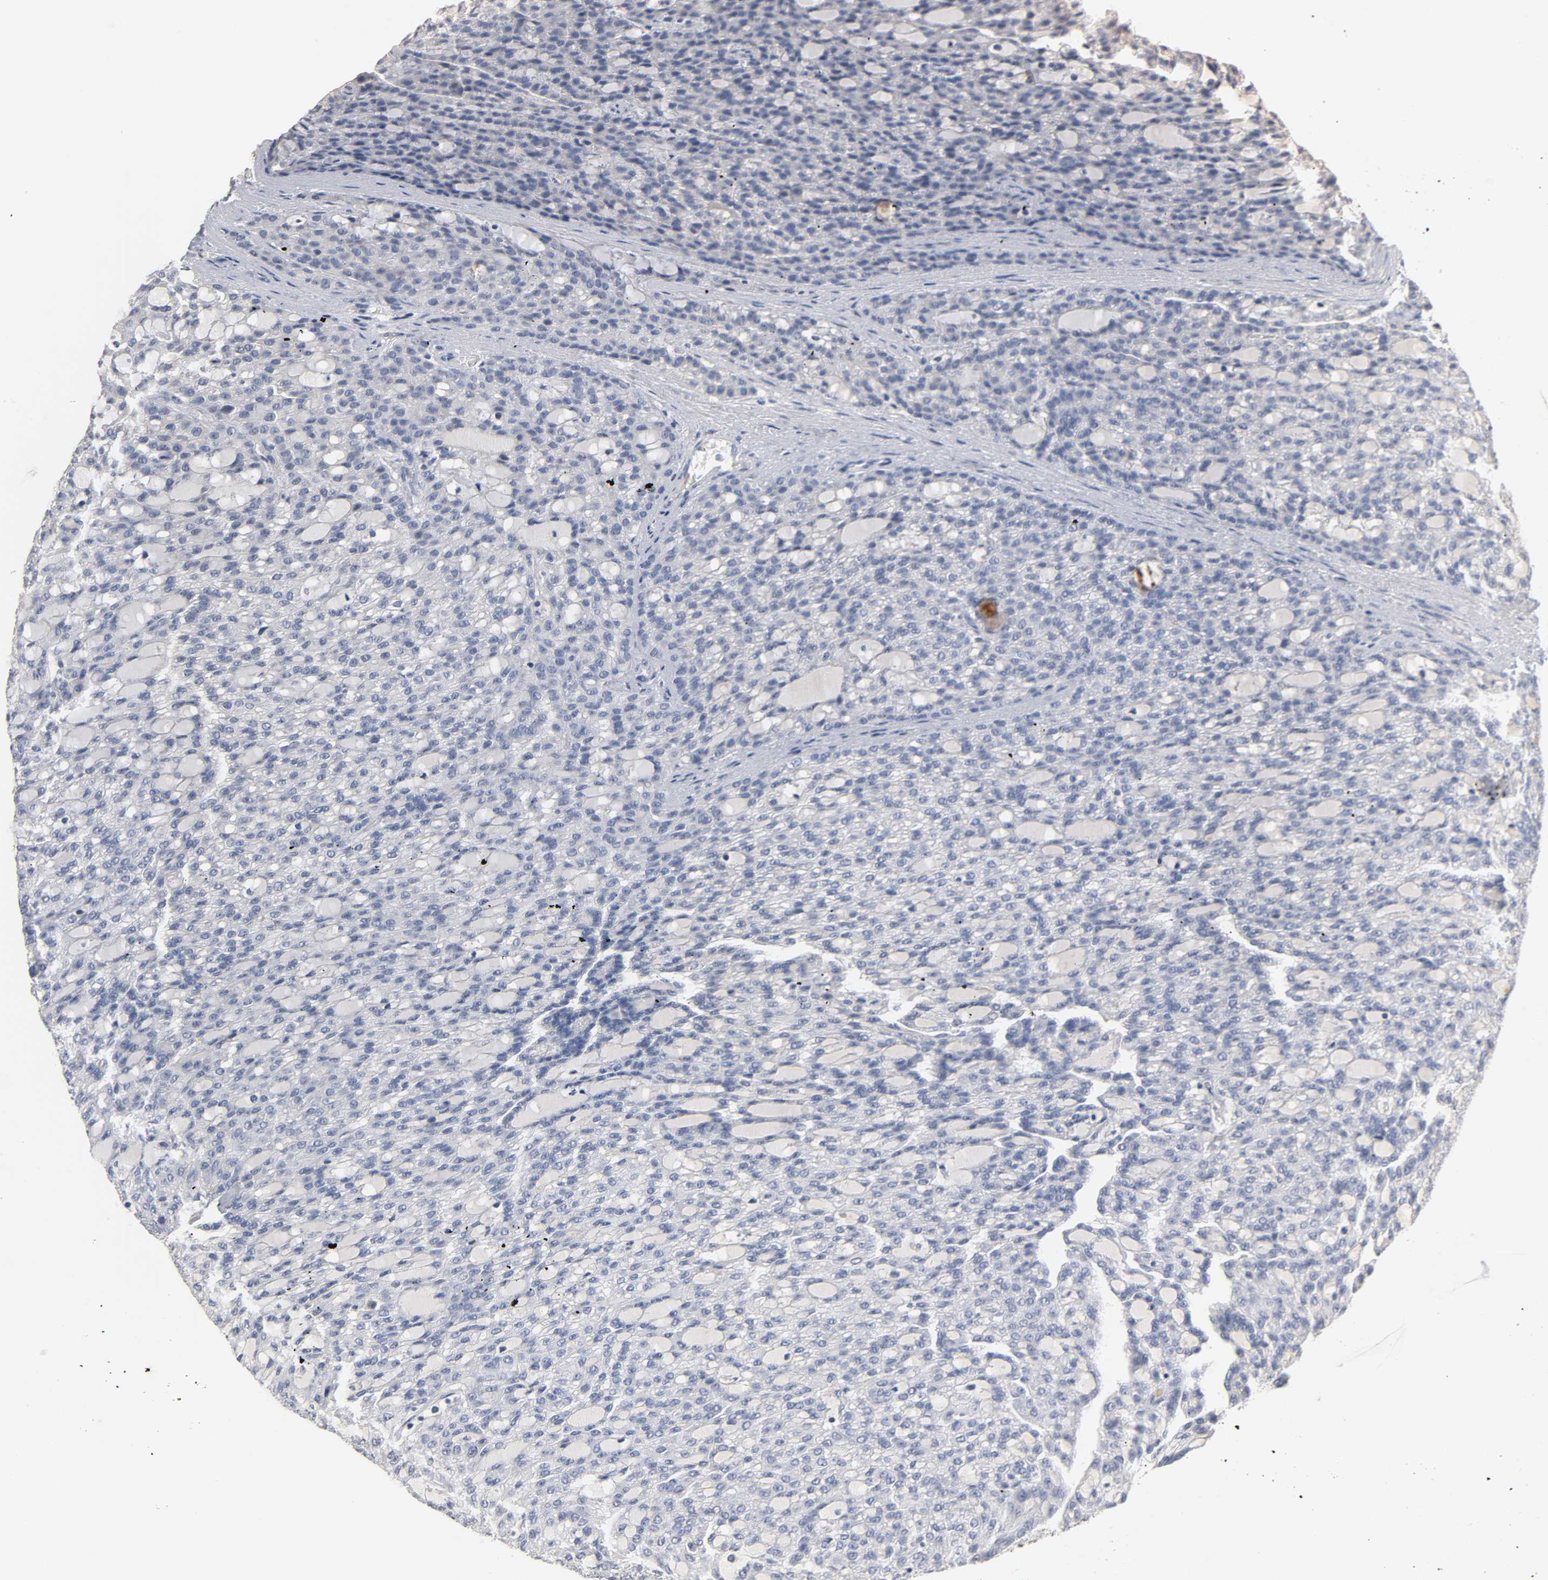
{"staining": {"intensity": "negative", "quantity": "none", "location": "none"}, "tissue": "renal cancer", "cell_type": "Tumor cells", "image_type": "cancer", "snomed": [{"axis": "morphology", "description": "Adenocarcinoma, NOS"}, {"axis": "topography", "description": "Kidney"}], "caption": "A micrograph of renal cancer stained for a protein exhibits no brown staining in tumor cells.", "gene": "OVOL1", "patient": {"sex": "male", "age": 63}}